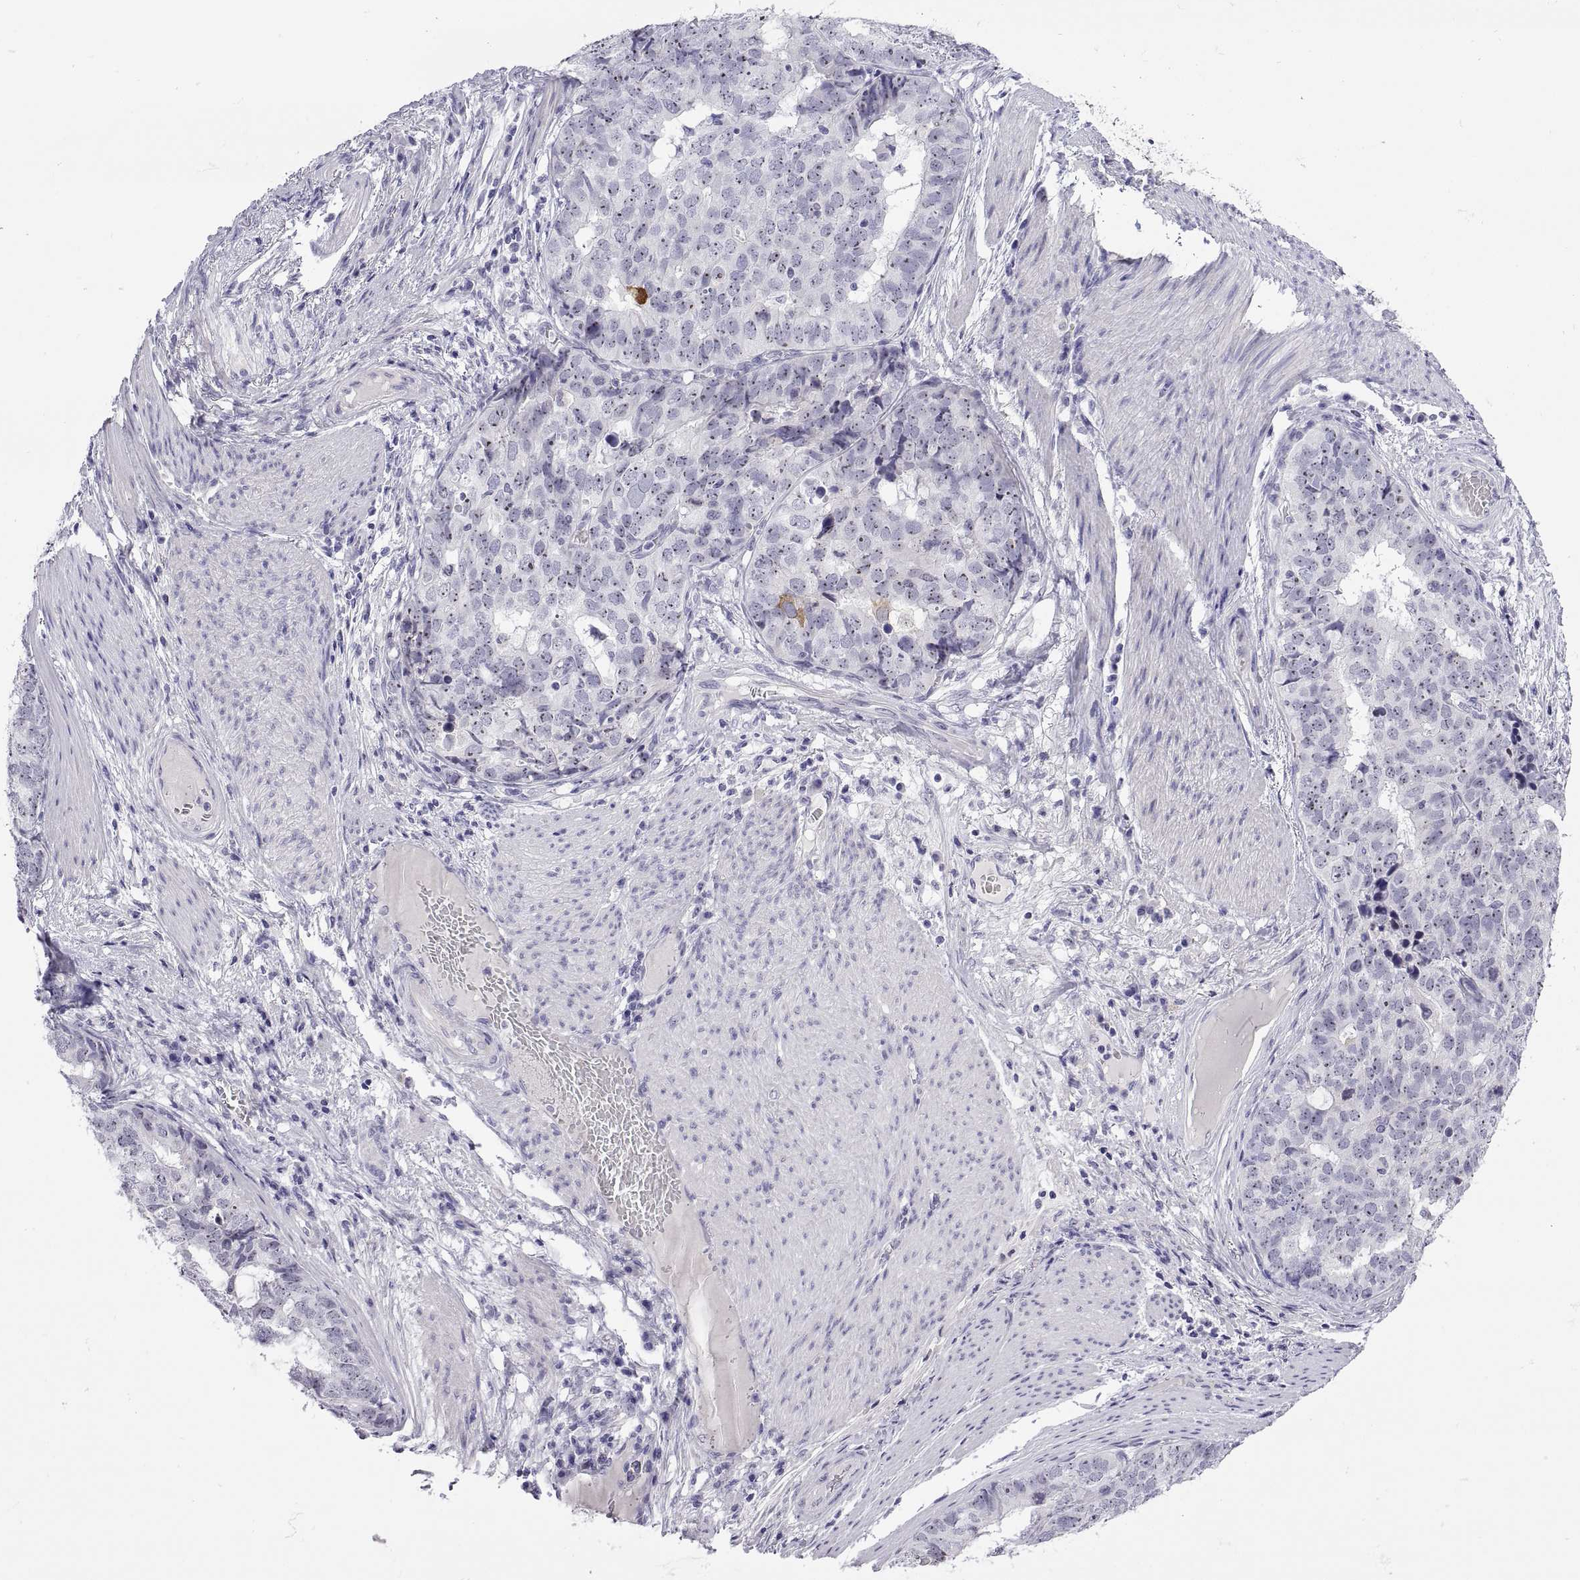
{"staining": {"intensity": "negative", "quantity": "none", "location": "none"}, "tissue": "stomach cancer", "cell_type": "Tumor cells", "image_type": "cancer", "snomed": [{"axis": "morphology", "description": "Adenocarcinoma, NOS"}, {"axis": "topography", "description": "Stomach"}], "caption": "Photomicrograph shows no significant protein staining in tumor cells of adenocarcinoma (stomach).", "gene": "VSX2", "patient": {"sex": "male", "age": 69}}